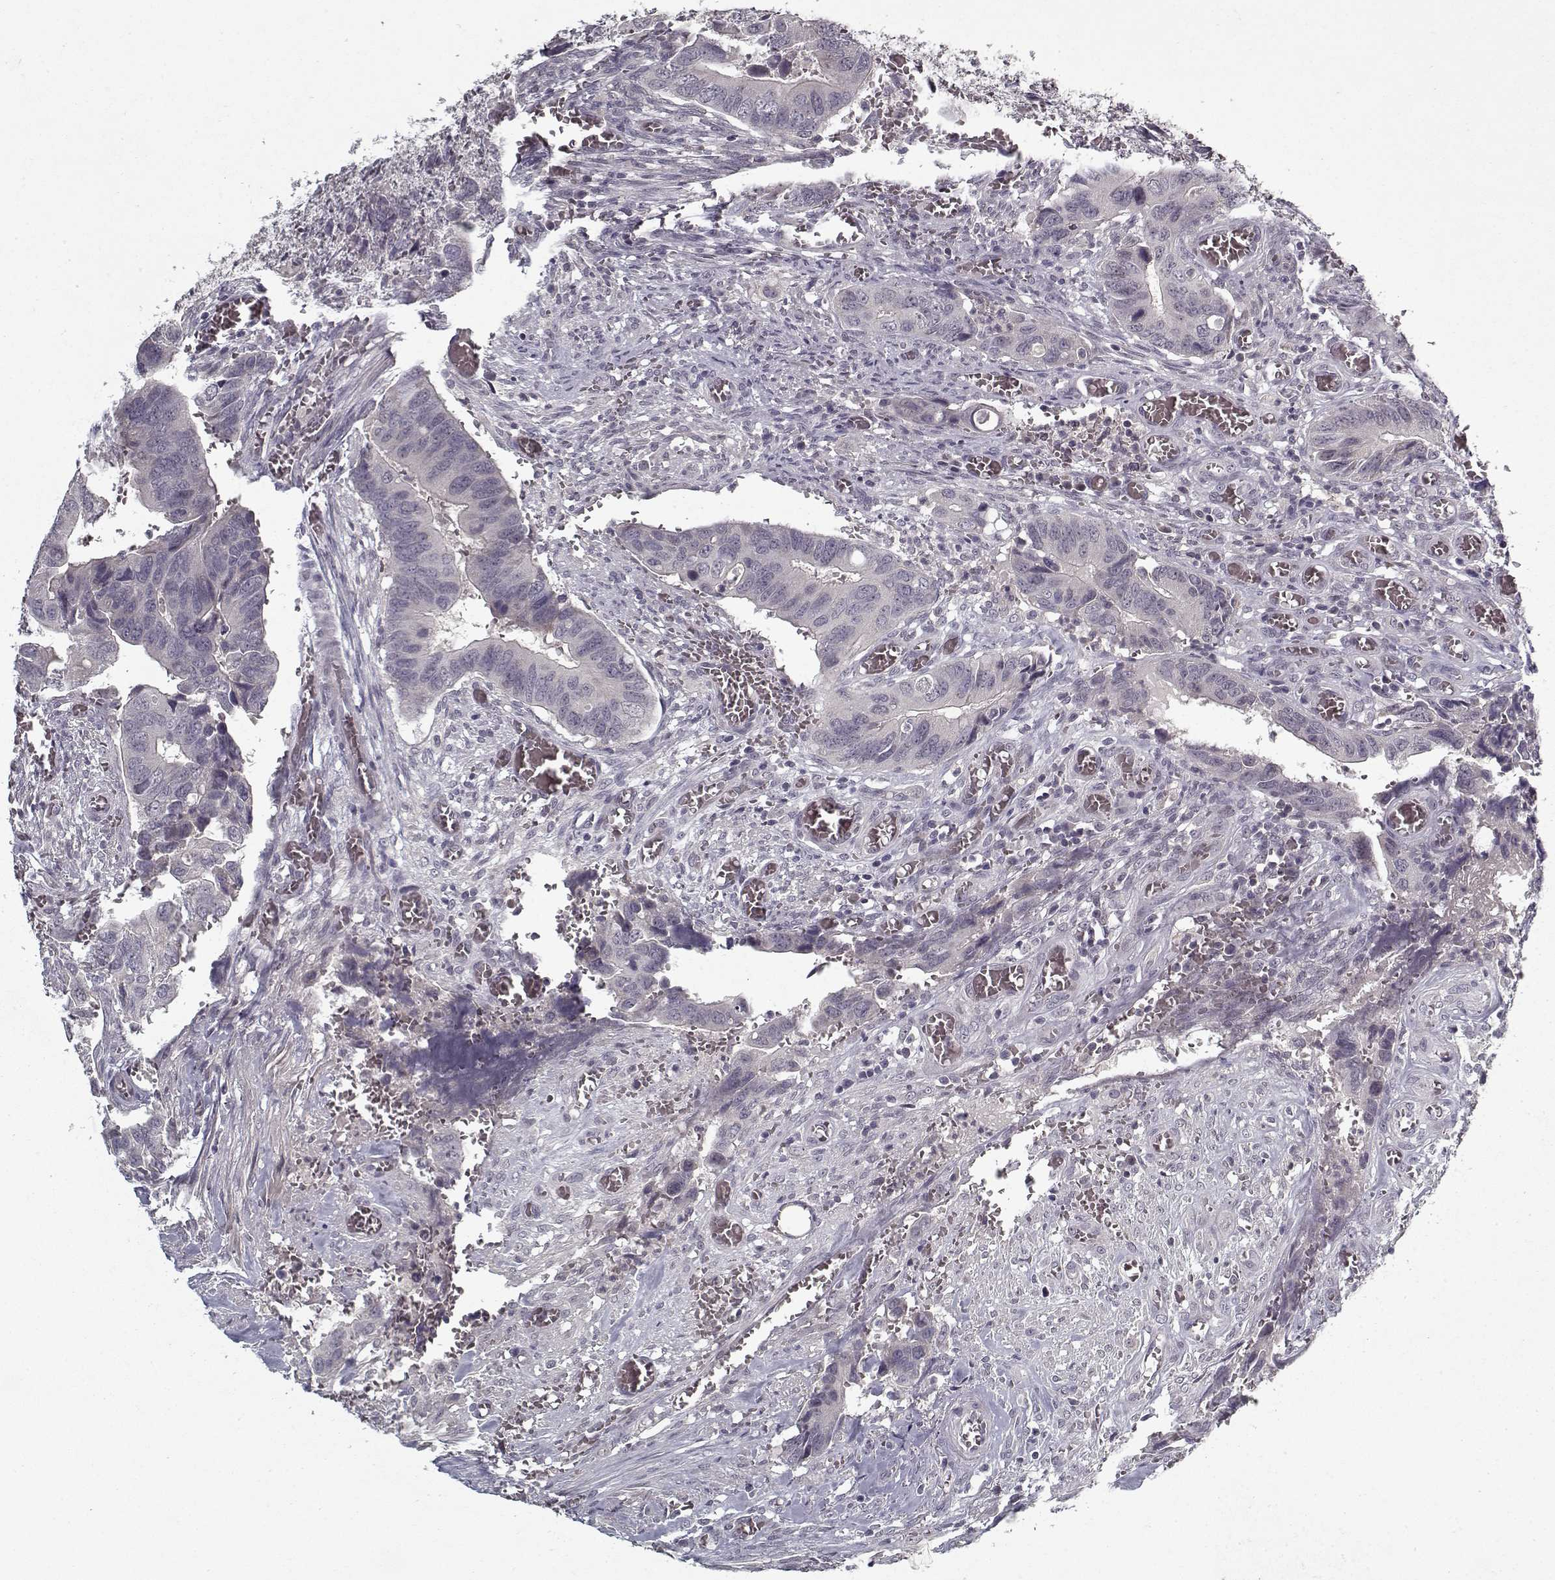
{"staining": {"intensity": "negative", "quantity": "none", "location": "none"}, "tissue": "colorectal cancer", "cell_type": "Tumor cells", "image_type": "cancer", "snomed": [{"axis": "morphology", "description": "Adenocarcinoma, NOS"}, {"axis": "topography", "description": "Colon"}], "caption": "There is no significant positivity in tumor cells of colorectal adenocarcinoma.", "gene": "LAMA2", "patient": {"sex": "male", "age": 49}}